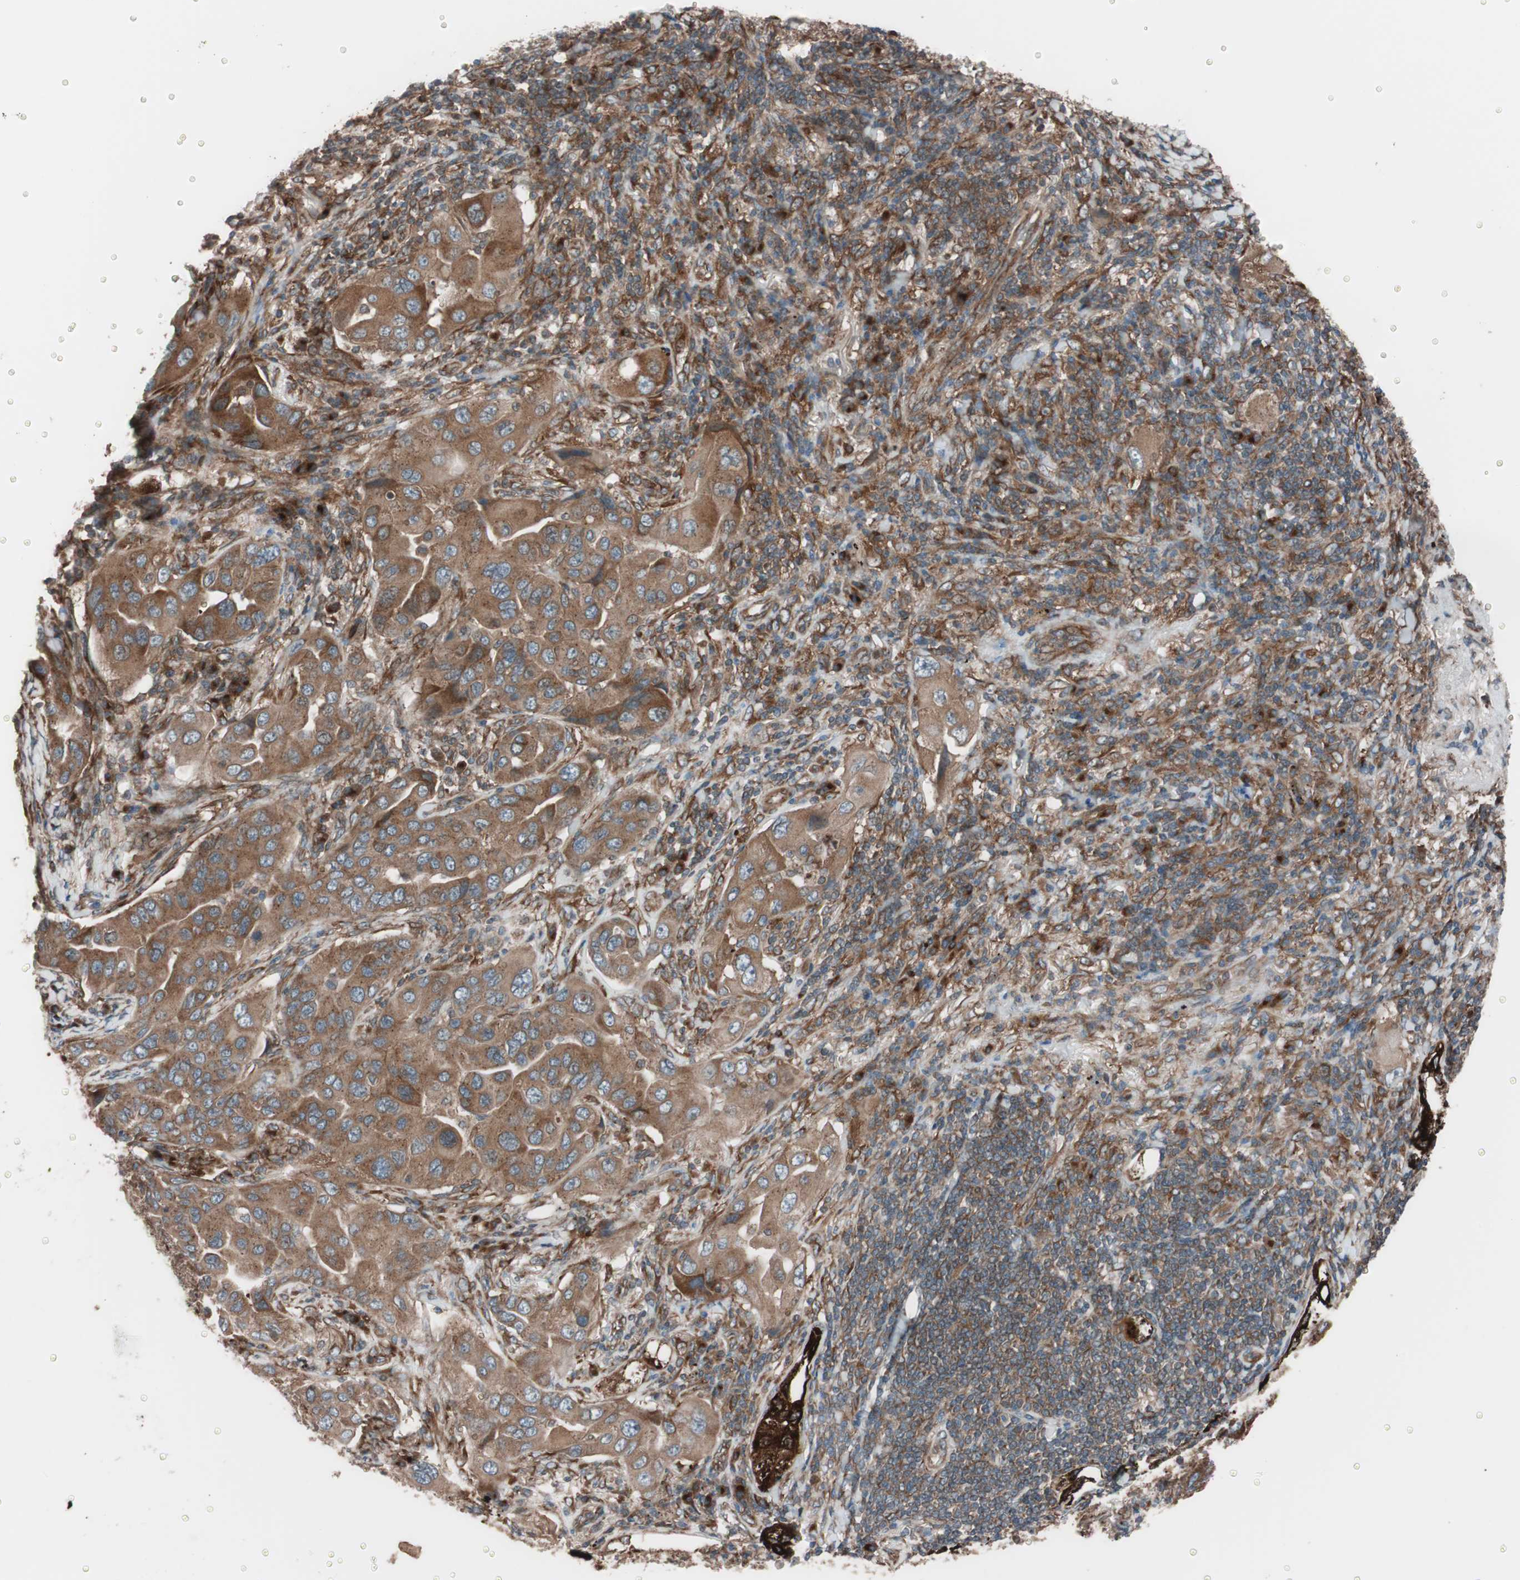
{"staining": {"intensity": "strong", "quantity": ">75%", "location": "cytoplasmic/membranous"}, "tissue": "lung cancer", "cell_type": "Tumor cells", "image_type": "cancer", "snomed": [{"axis": "morphology", "description": "Adenocarcinoma, NOS"}, {"axis": "topography", "description": "Lung"}], "caption": "The photomicrograph exhibits a brown stain indicating the presence of a protein in the cytoplasmic/membranous of tumor cells in lung cancer. (Brightfield microscopy of DAB IHC at high magnification).", "gene": "SEC31A", "patient": {"sex": "female", "age": 65}}